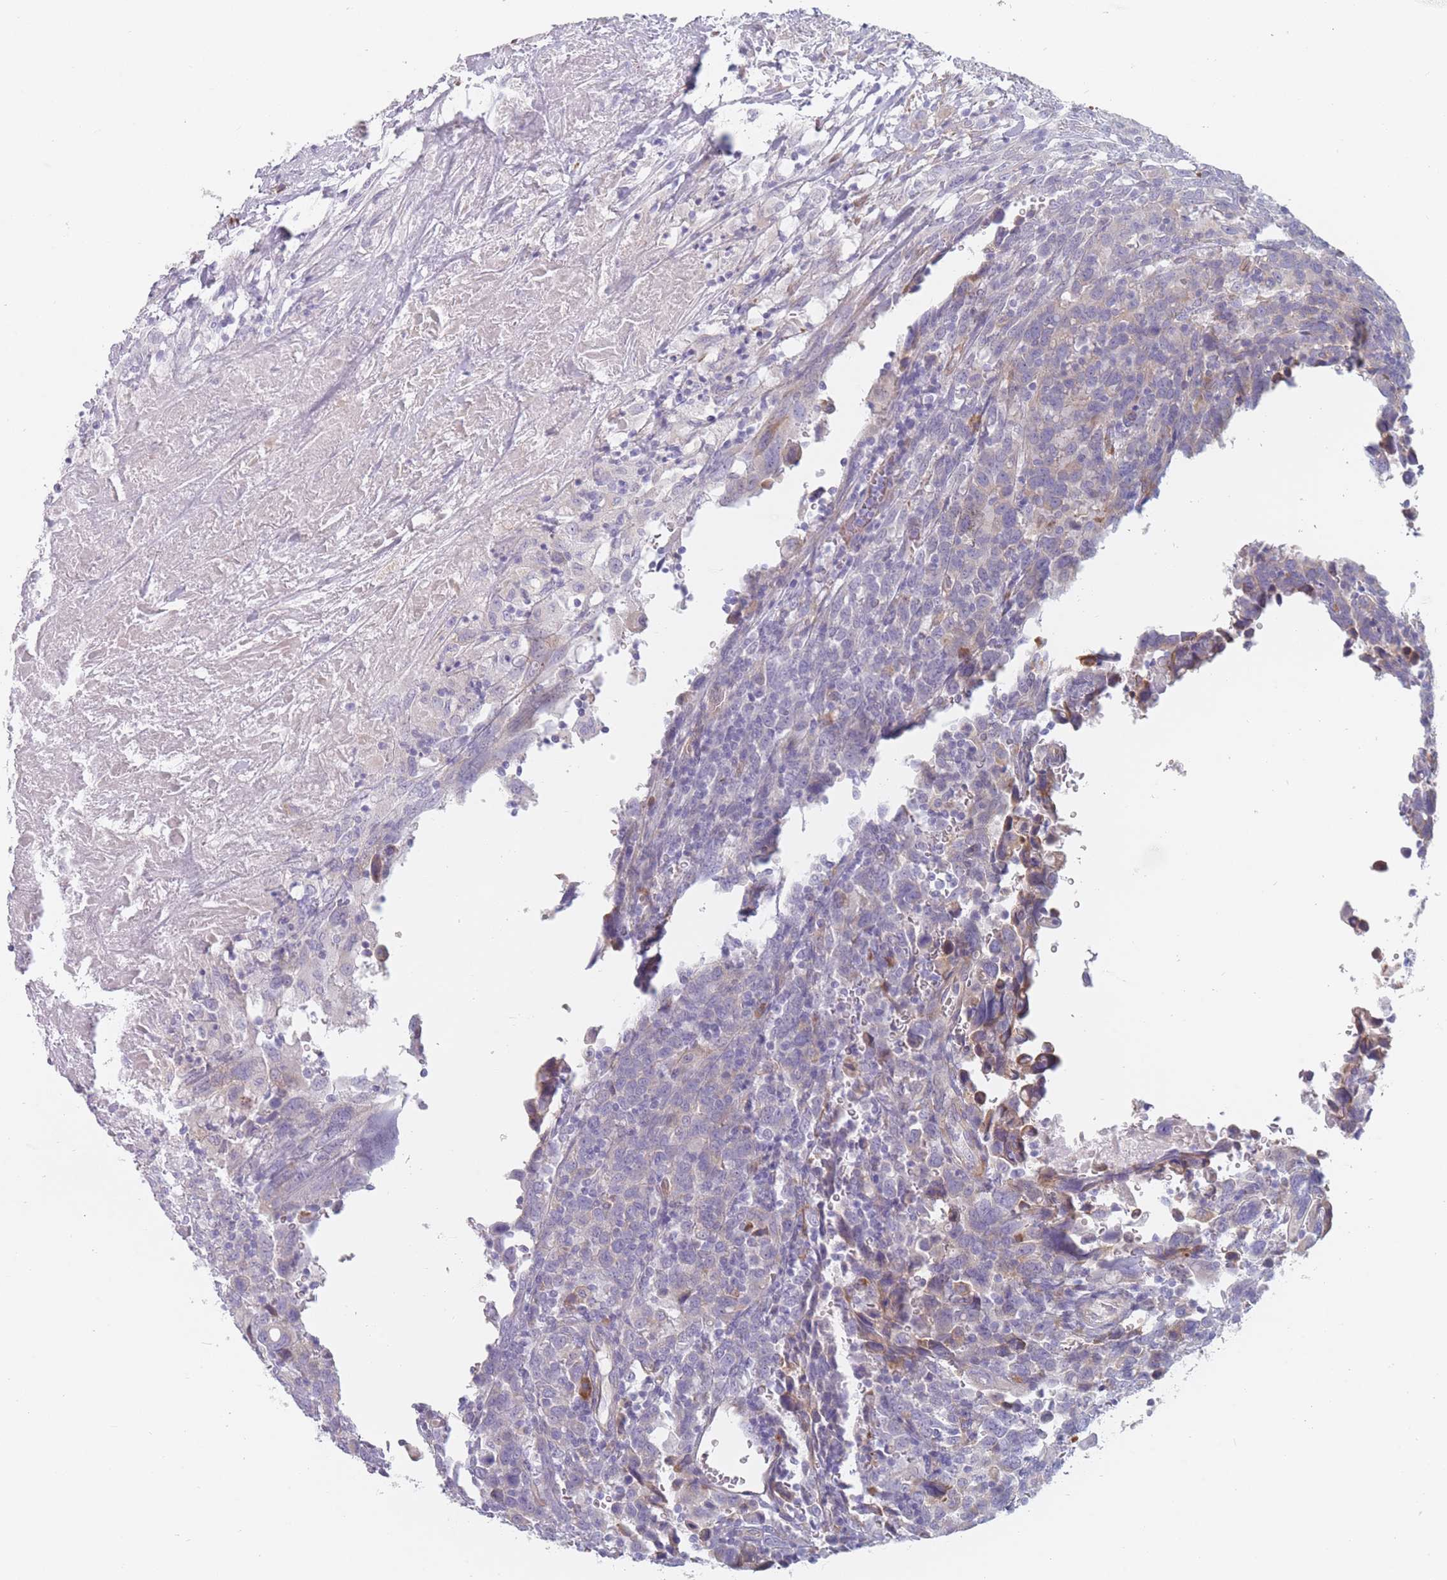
{"staining": {"intensity": "negative", "quantity": "none", "location": "none"}, "tissue": "urothelial cancer", "cell_type": "Tumor cells", "image_type": "cancer", "snomed": [{"axis": "morphology", "description": "Urothelial carcinoma, High grade"}, {"axis": "topography", "description": "Urinary bladder"}], "caption": "IHC of human urothelial cancer displays no staining in tumor cells.", "gene": "ERBIN", "patient": {"sex": "male", "age": 61}}